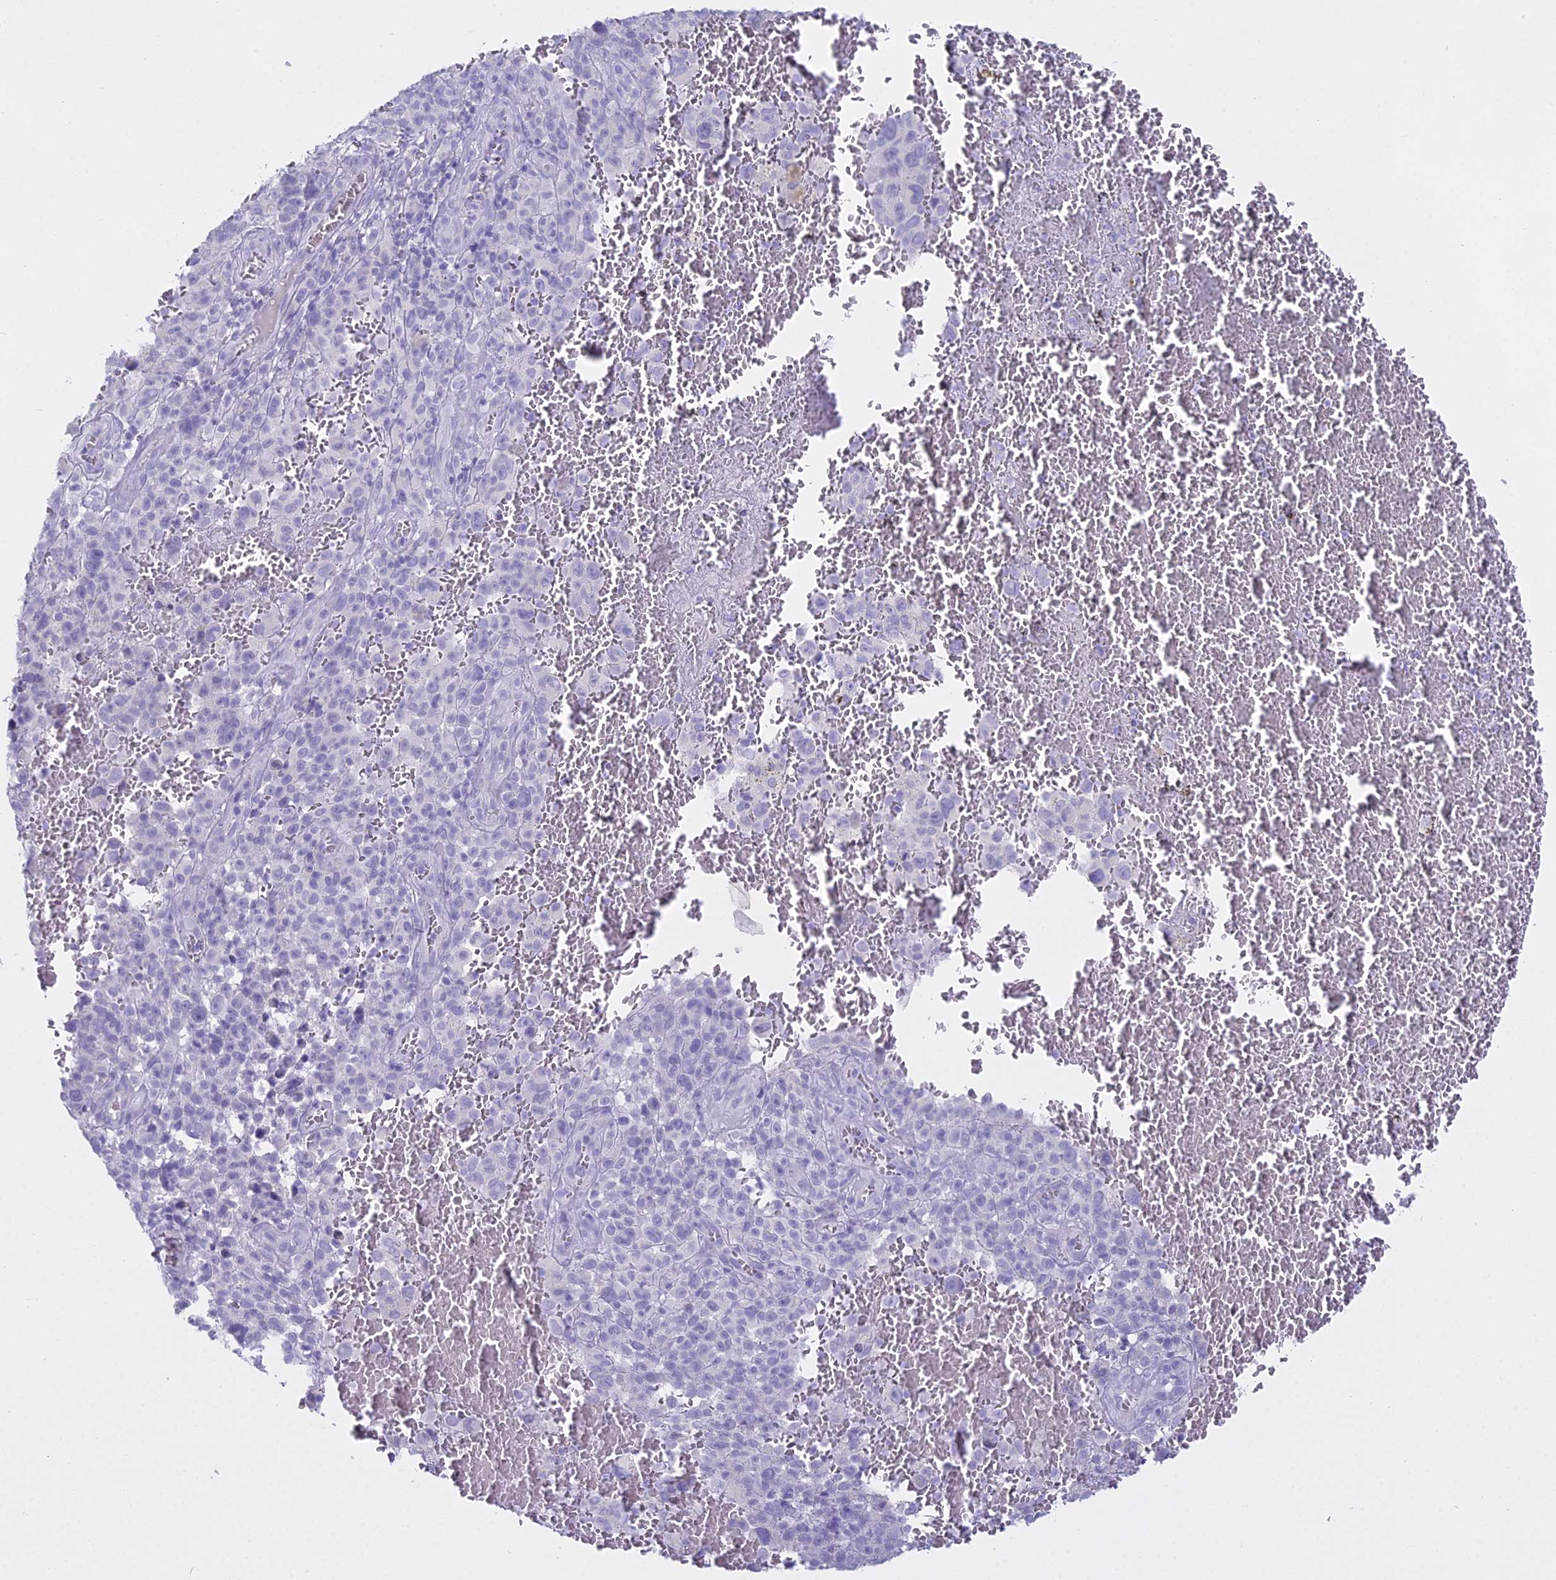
{"staining": {"intensity": "negative", "quantity": "none", "location": "none"}, "tissue": "melanoma", "cell_type": "Tumor cells", "image_type": "cancer", "snomed": [{"axis": "morphology", "description": "Malignant melanoma, NOS"}, {"axis": "topography", "description": "Skin"}], "caption": "Malignant melanoma was stained to show a protein in brown. There is no significant staining in tumor cells. Brightfield microscopy of immunohistochemistry (IHC) stained with DAB (brown) and hematoxylin (blue), captured at high magnification.", "gene": "ALPP", "patient": {"sex": "female", "age": 82}}